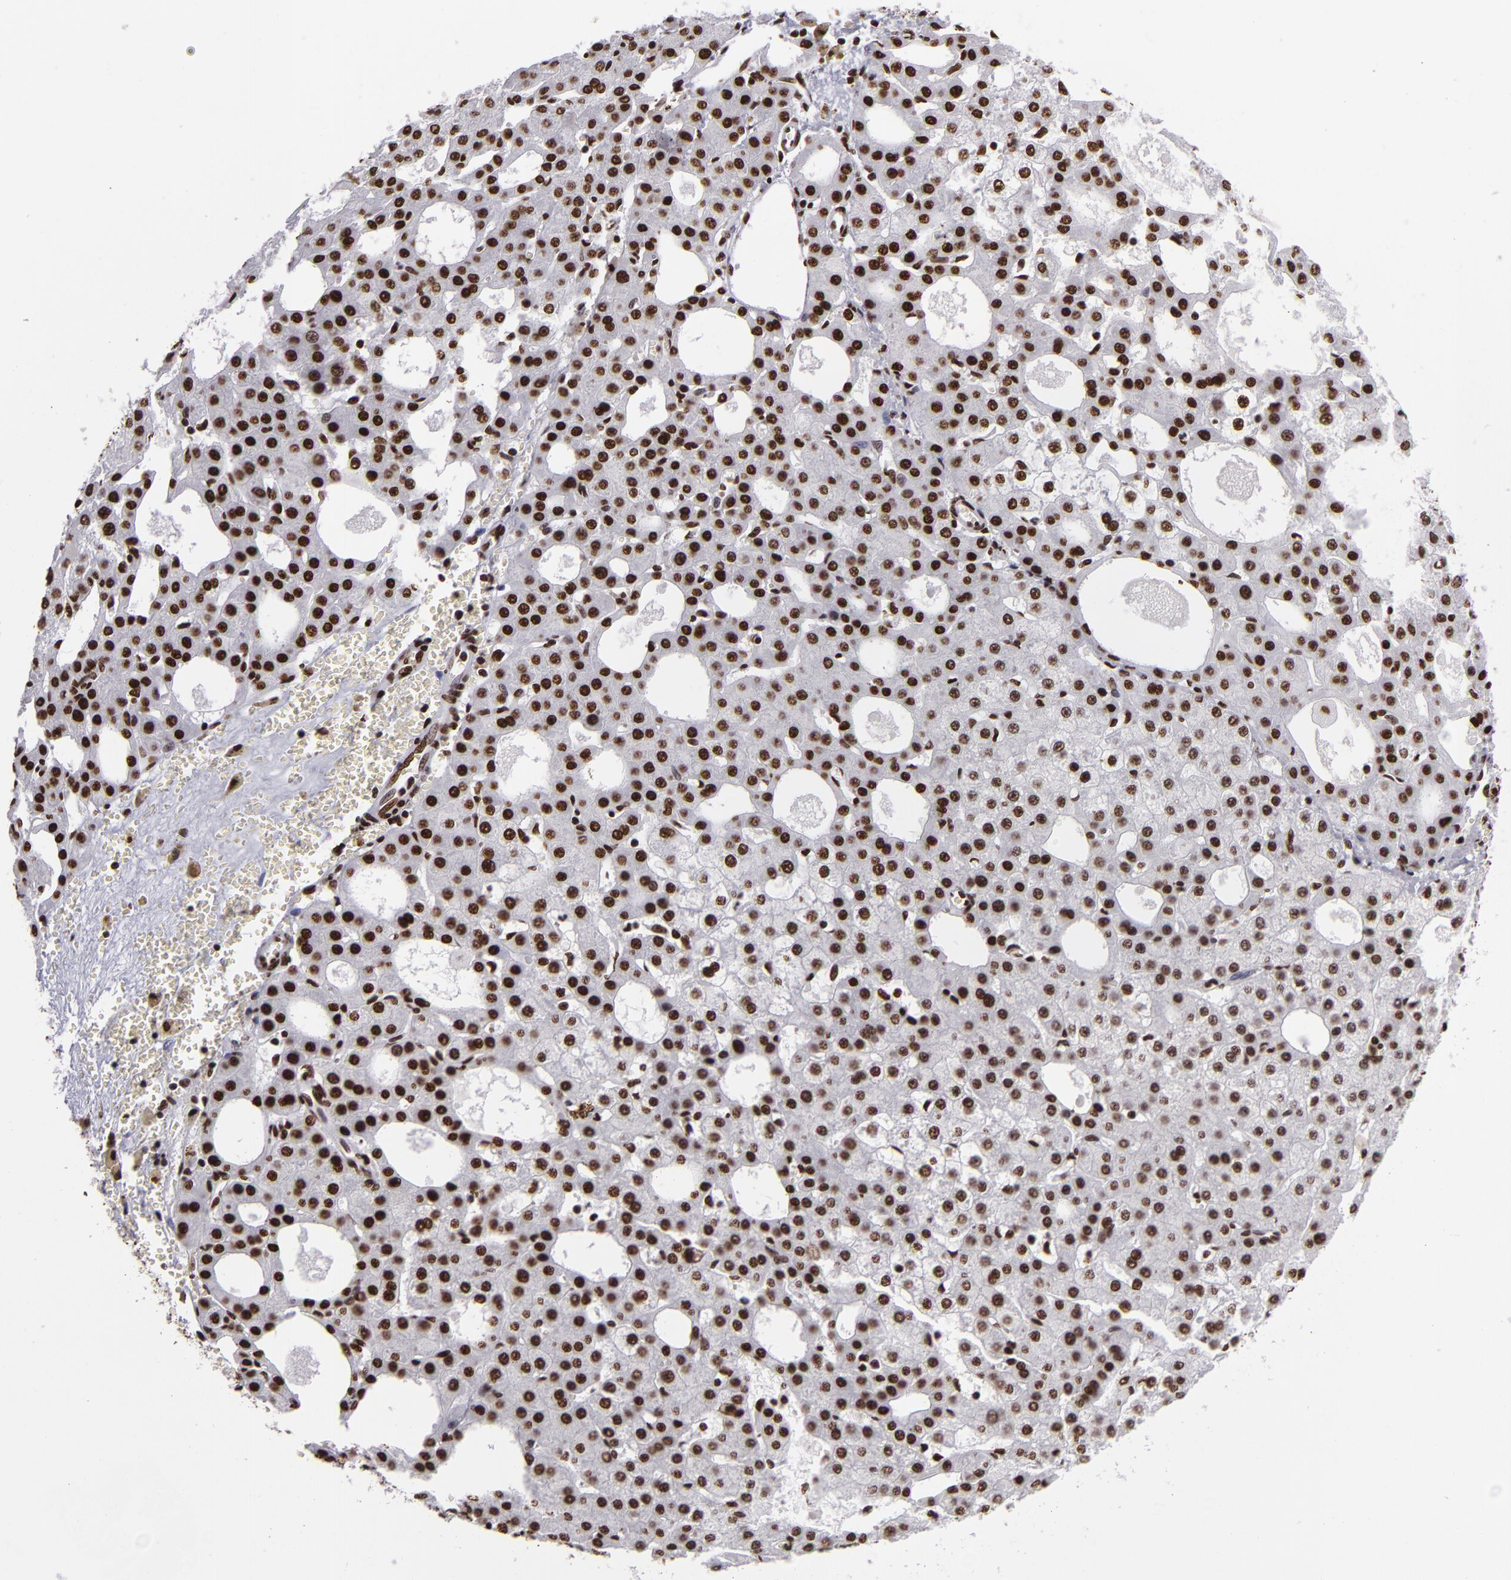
{"staining": {"intensity": "strong", "quantity": ">75%", "location": "nuclear"}, "tissue": "liver cancer", "cell_type": "Tumor cells", "image_type": "cancer", "snomed": [{"axis": "morphology", "description": "Carcinoma, Hepatocellular, NOS"}, {"axis": "topography", "description": "Liver"}], "caption": "Immunohistochemical staining of liver hepatocellular carcinoma shows high levels of strong nuclear protein expression in about >75% of tumor cells. (IHC, brightfield microscopy, high magnification).", "gene": "SAFB", "patient": {"sex": "male", "age": 47}}